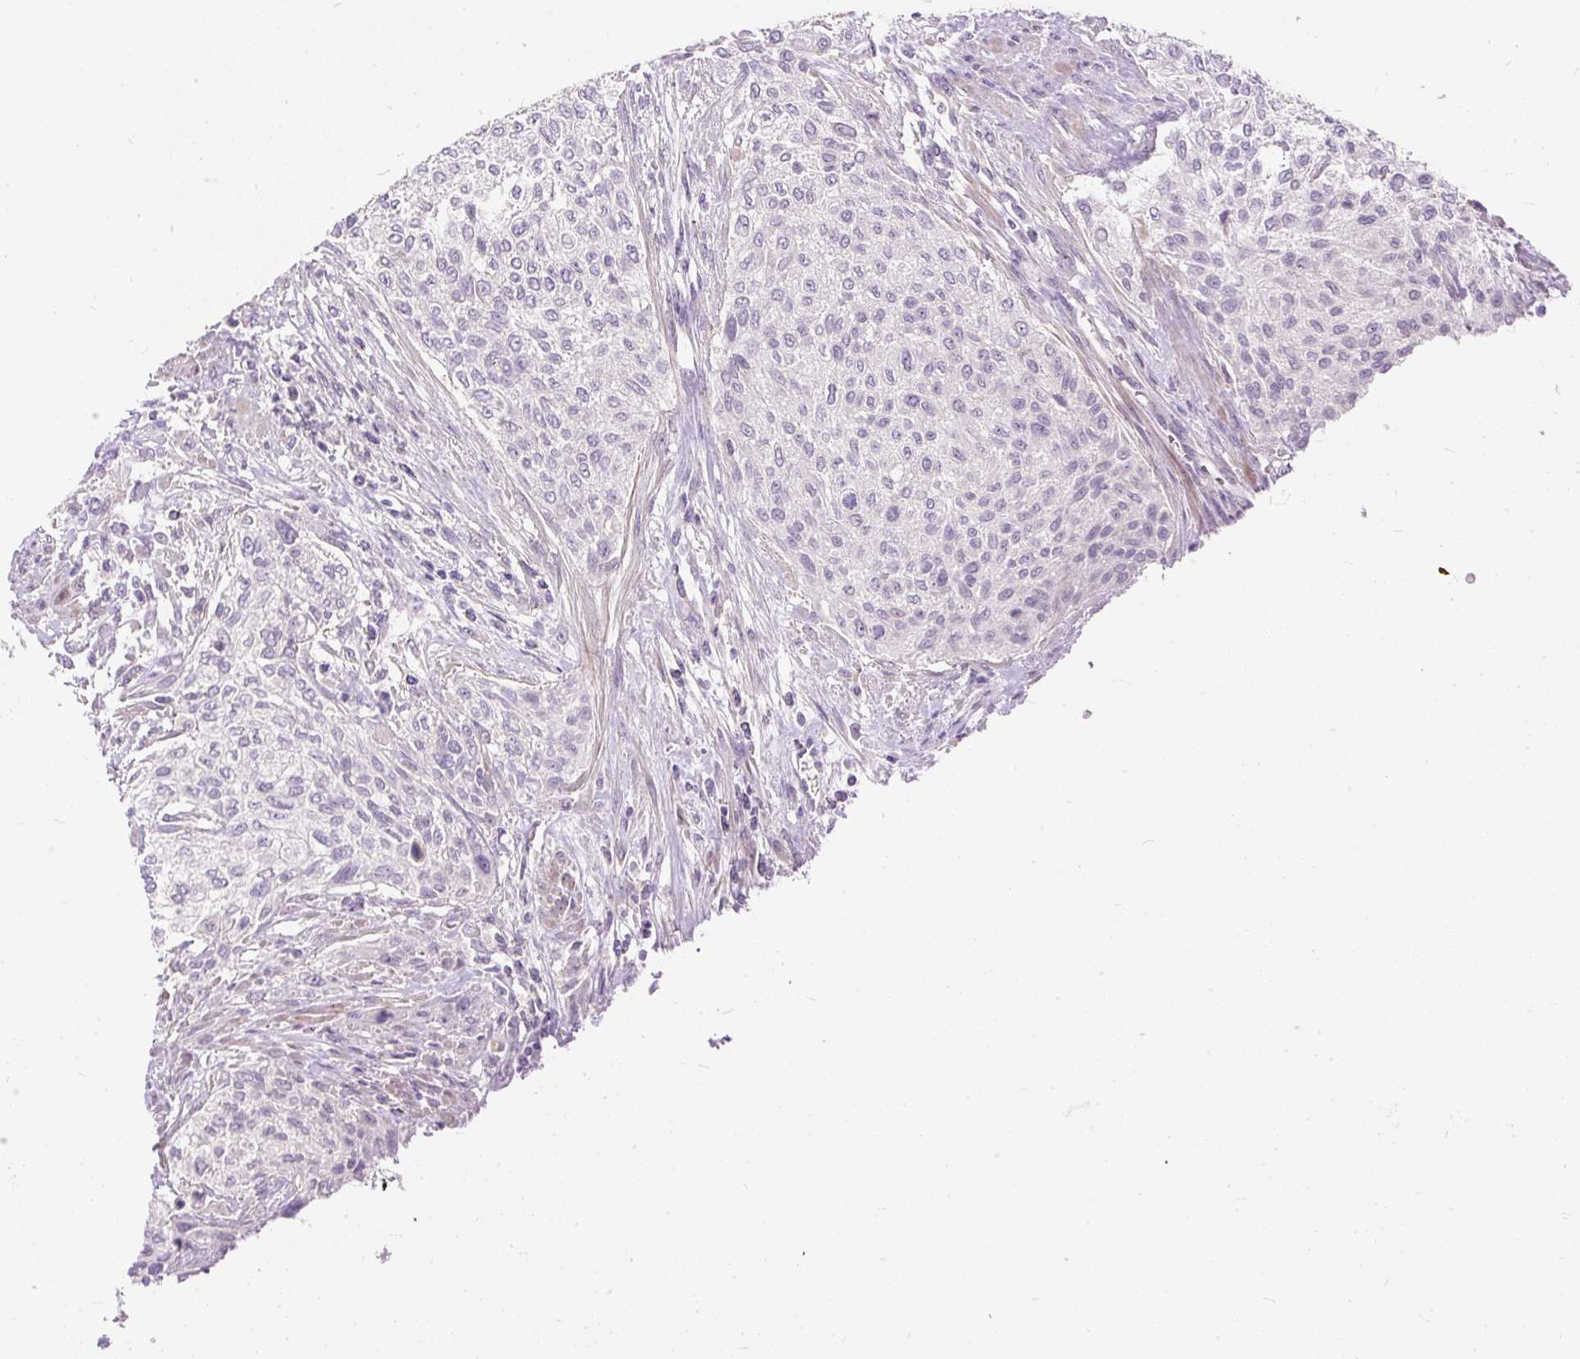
{"staining": {"intensity": "negative", "quantity": "none", "location": "none"}, "tissue": "urothelial cancer", "cell_type": "Tumor cells", "image_type": "cancer", "snomed": [{"axis": "morphology", "description": "Normal tissue, NOS"}, {"axis": "morphology", "description": "Urothelial carcinoma, NOS"}, {"axis": "topography", "description": "Urinary bladder"}, {"axis": "topography", "description": "Peripheral nerve tissue"}], "caption": "Human urothelial cancer stained for a protein using immunohistochemistry reveals no positivity in tumor cells.", "gene": "KRTAP20-3", "patient": {"sex": "male", "age": 35}}